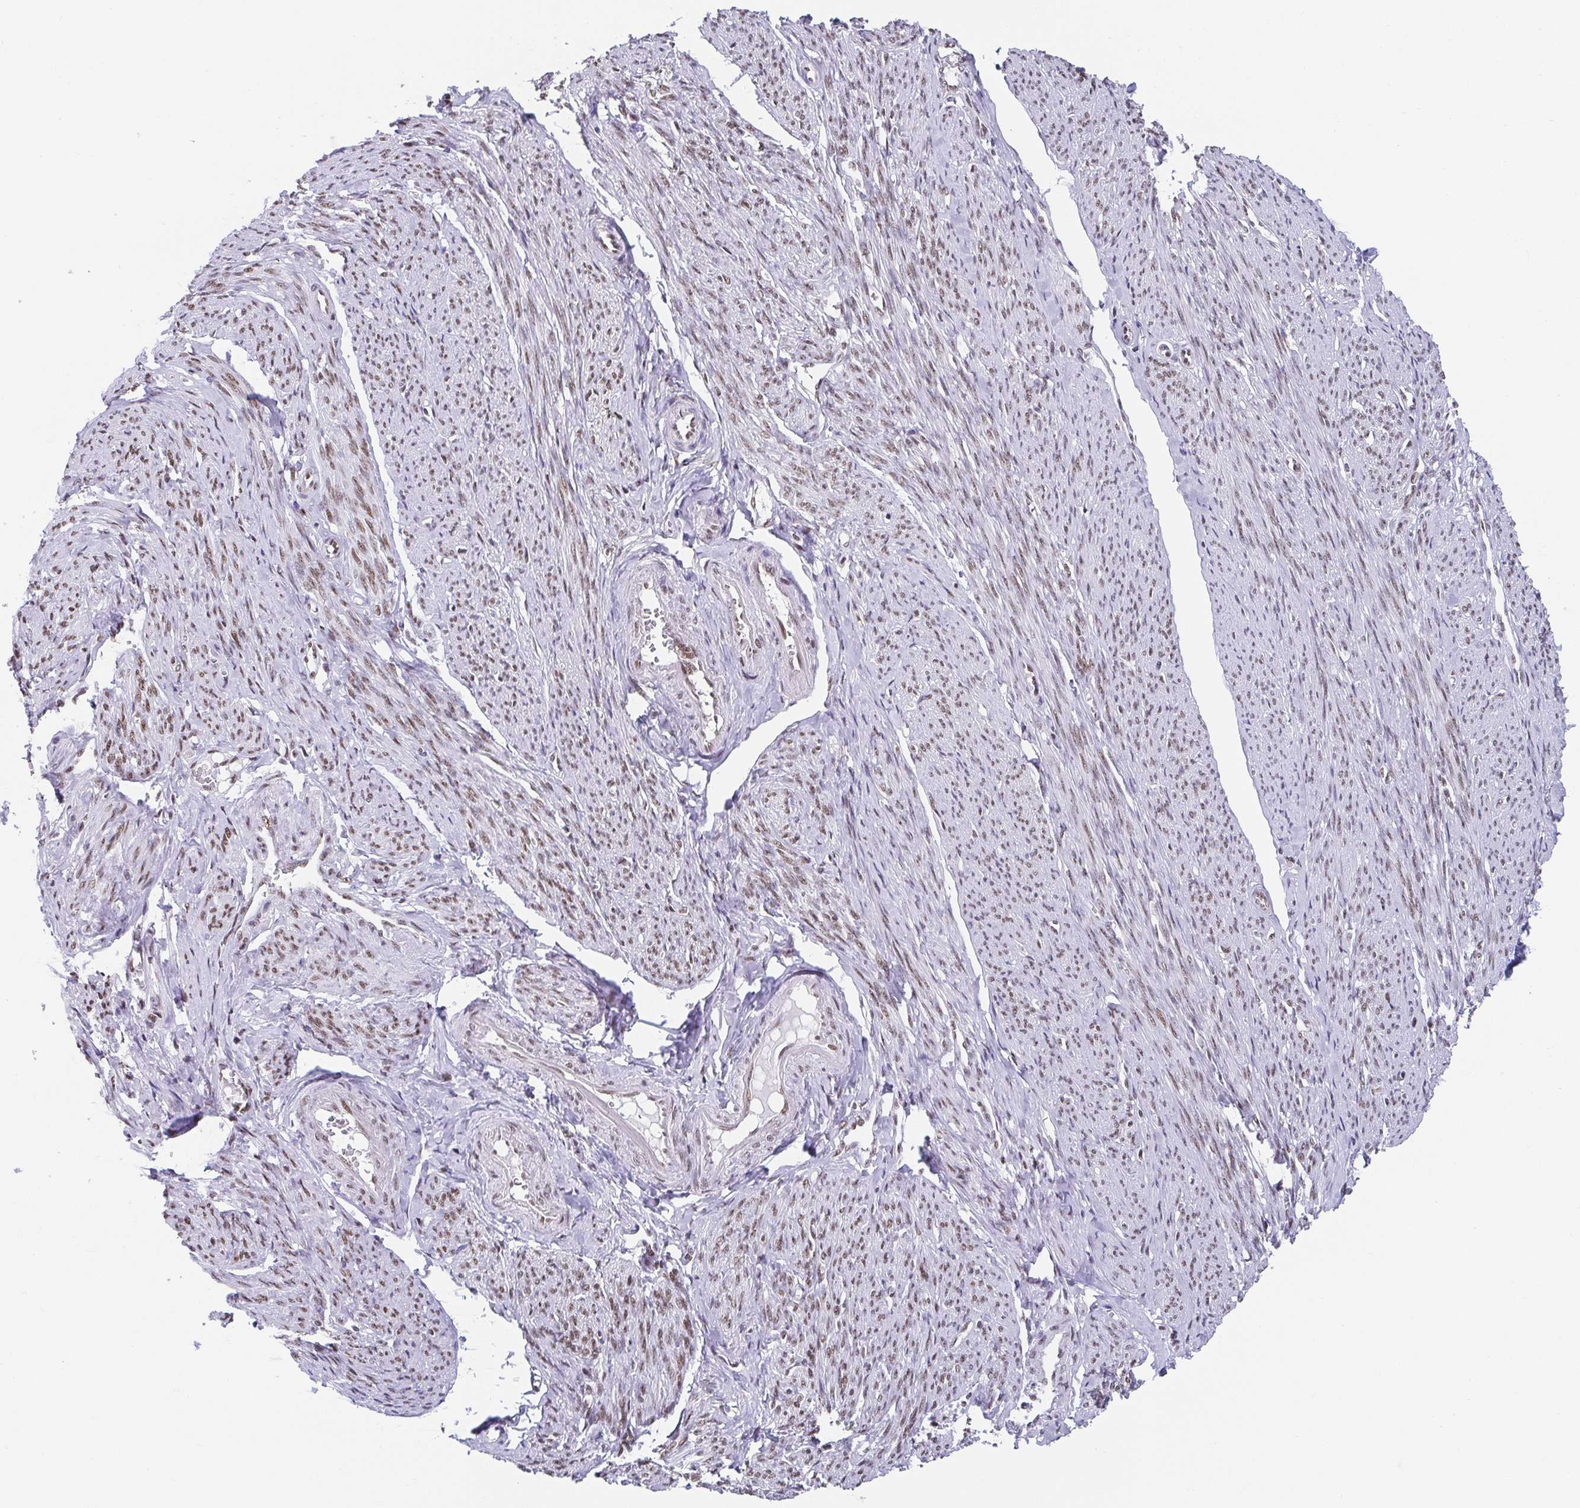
{"staining": {"intensity": "moderate", "quantity": ">75%", "location": "nuclear"}, "tissue": "smooth muscle", "cell_type": "Smooth muscle cells", "image_type": "normal", "snomed": [{"axis": "morphology", "description": "Normal tissue, NOS"}, {"axis": "topography", "description": "Smooth muscle"}], "caption": "High-magnification brightfield microscopy of benign smooth muscle stained with DAB (brown) and counterstained with hematoxylin (blue). smooth muscle cells exhibit moderate nuclear staining is appreciated in about>75% of cells. (Stains: DAB (3,3'-diaminobenzidine) in brown, nuclei in blue, Microscopy: brightfield microscopy at high magnification).", "gene": "SLC7A10", "patient": {"sex": "female", "age": 65}}